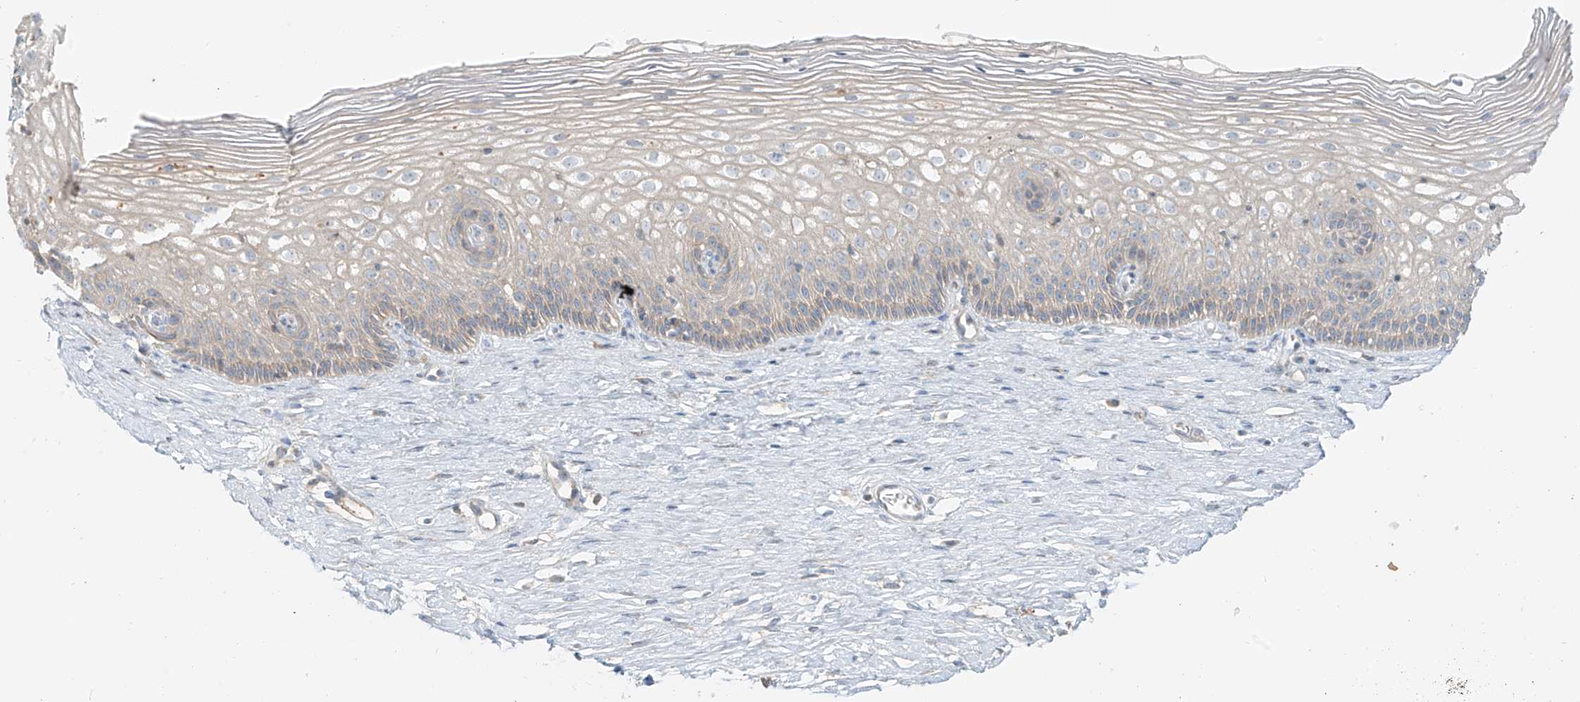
{"staining": {"intensity": "negative", "quantity": "none", "location": "none"}, "tissue": "cervix", "cell_type": "Glandular cells", "image_type": "normal", "snomed": [{"axis": "morphology", "description": "Normal tissue, NOS"}, {"axis": "topography", "description": "Cervix"}], "caption": "IHC micrograph of normal cervix stained for a protein (brown), which exhibits no staining in glandular cells. (Immunohistochemistry (ihc), brightfield microscopy, high magnification).", "gene": "FSTL1", "patient": {"sex": "female", "age": 33}}